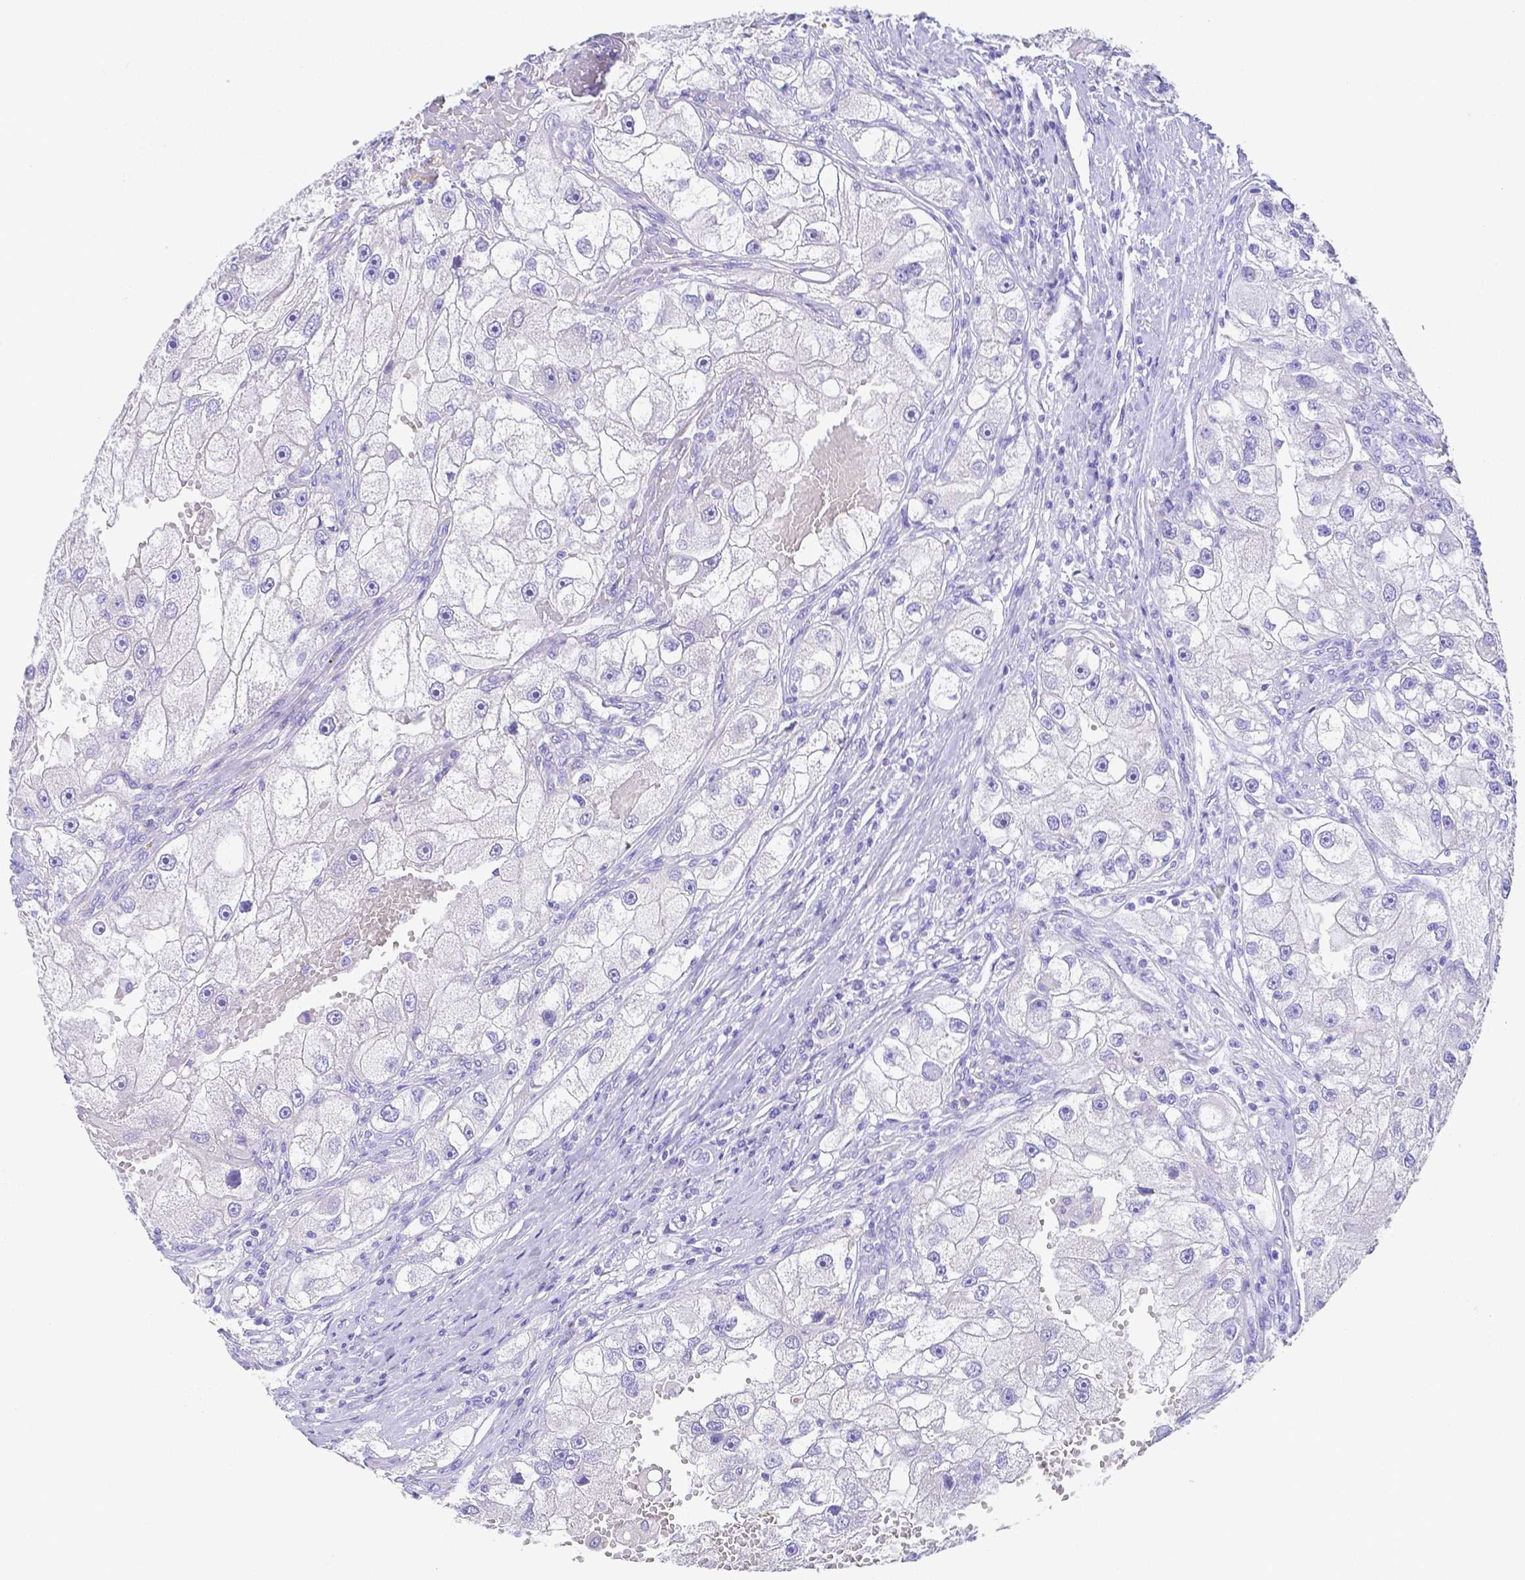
{"staining": {"intensity": "negative", "quantity": "none", "location": "none"}, "tissue": "renal cancer", "cell_type": "Tumor cells", "image_type": "cancer", "snomed": [{"axis": "morphology", "description": "Adenocarcinoma, NOS"}, {"axis": "topography", "description": "Kidney"}], "caption": "A histopathology image of human renal cancer (adenocarcinoma) is negative for staining in tumor cells.", "gene": "ZG16B", "patient": {"sex": "male", "age": 63}}